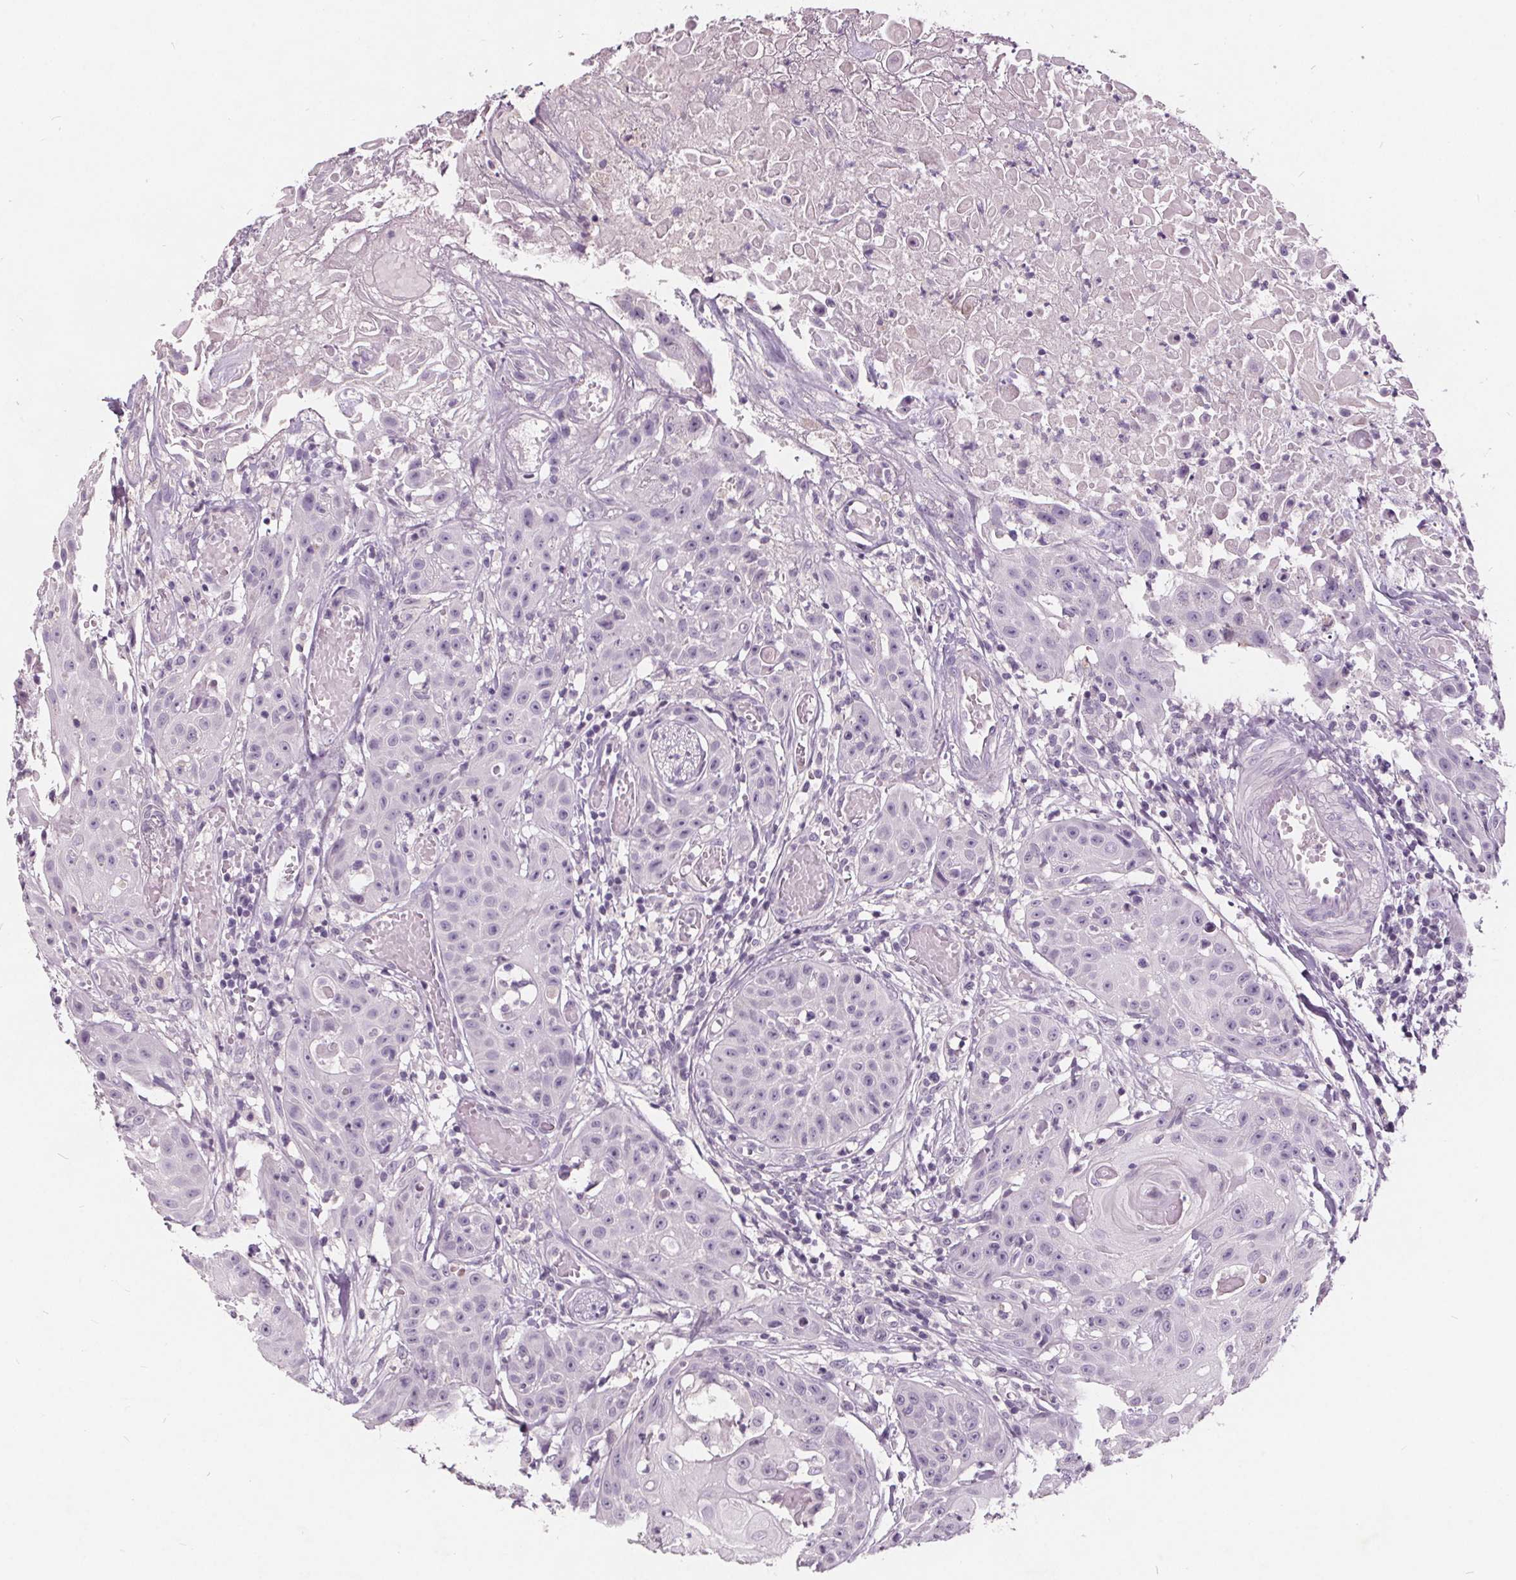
{"staining": {"intensity": "negative", "quantity": "none", "location": "none"}, "tissue": "head and neck cancer", "cell_type": "Tumor cells", "image_type": "cancer", "snomed": [{"axis": "morphology", "description": "Squamous cell carcinoma, NOS"}, {"axis": "topography", "description": "Oral tissue"}, {"axis": "topography", "description": "Head-Neck"}], "caption": "There is no significant expression in tumor cells of squamous cell carcinoma (head and neck).", "gene": "PLA2G2E", "patient": {"sex": "female", "age": 55}}